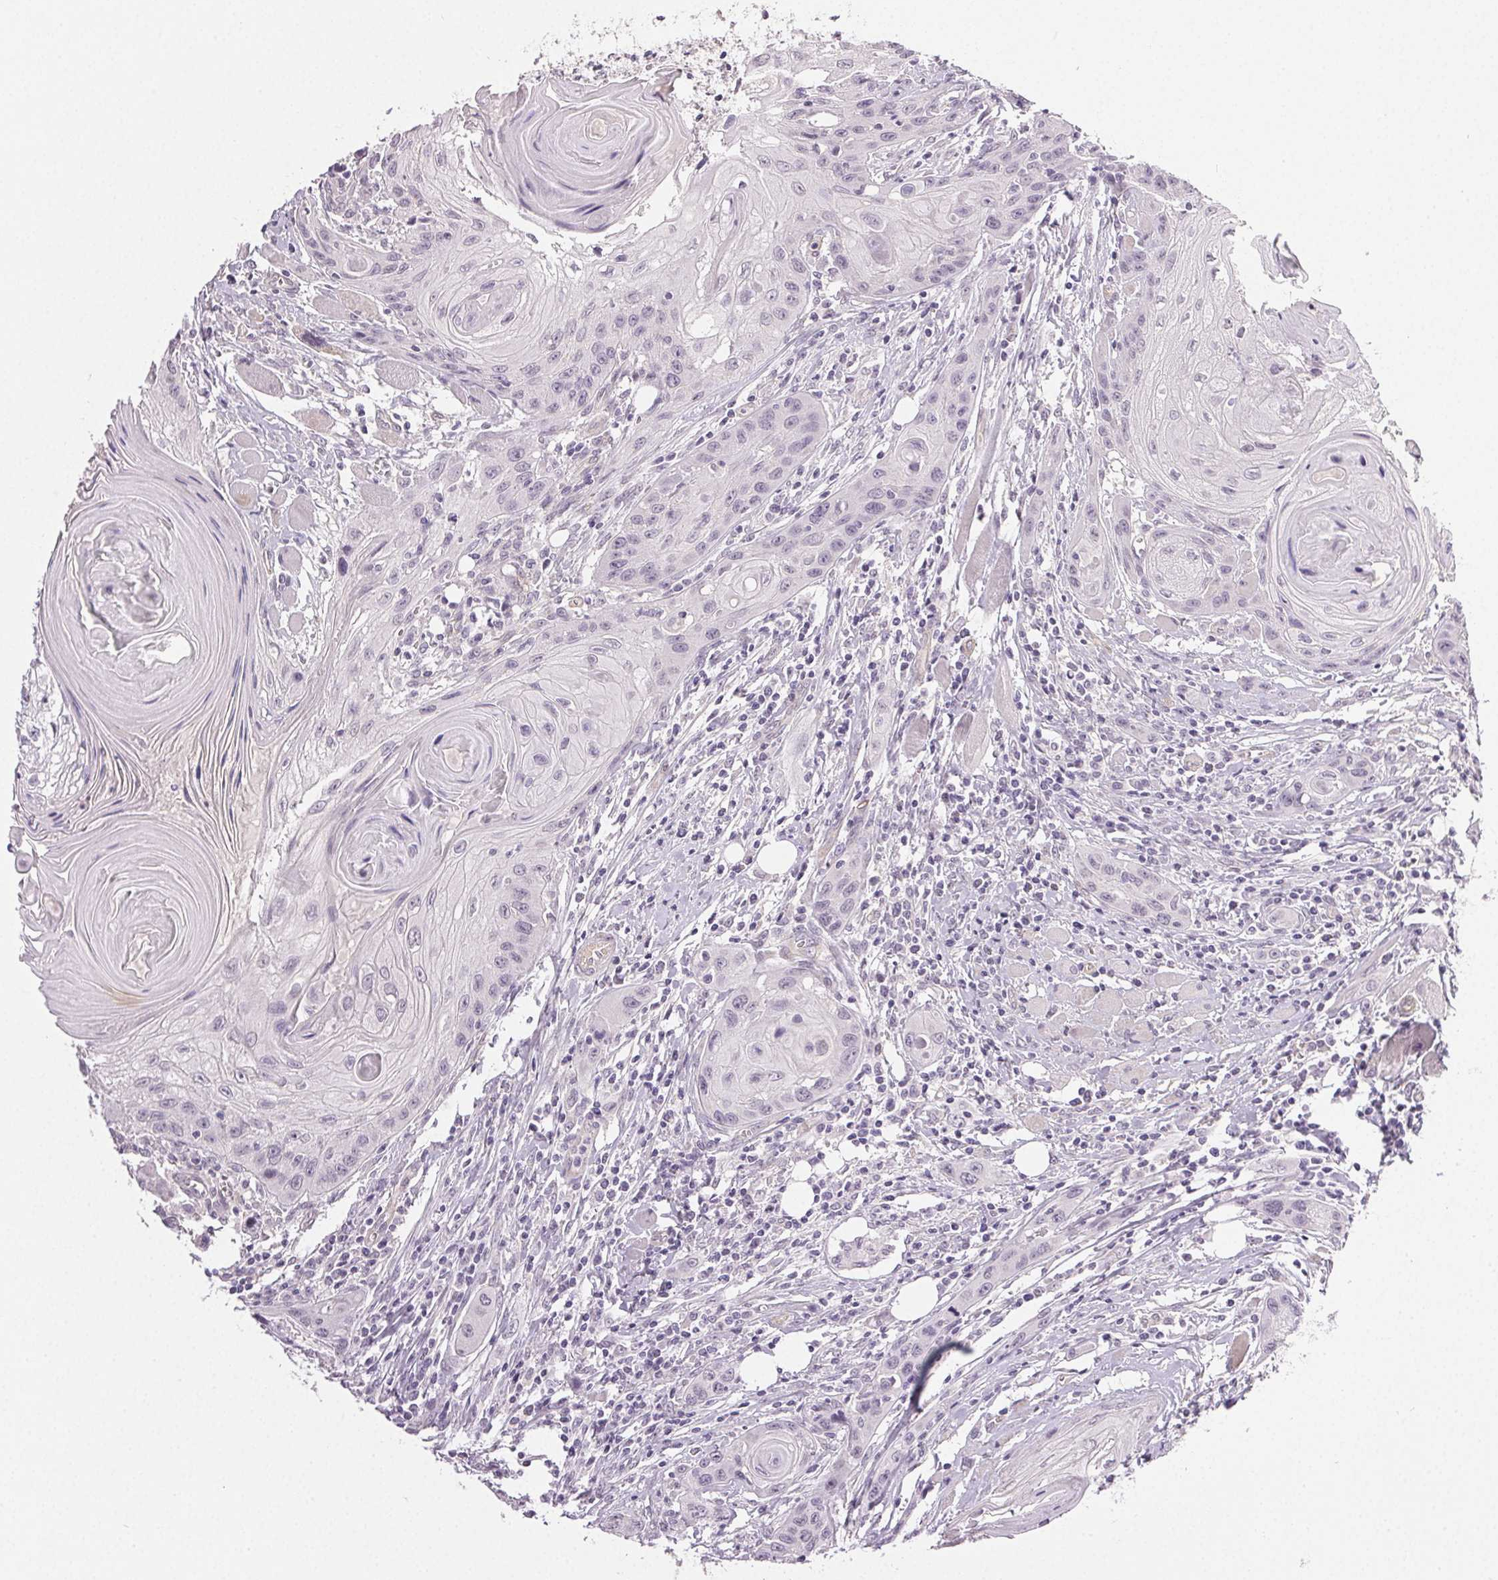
{"staining": {"intensity": "negative", "quantity": "none", "location": "none"}, "tissue": "head and neck cancer", "cell_type": "Tumor cells", "image_type": "cancer", "snomed": [{"axis": "morphology", "description": "Squamous cell carcinoma, NOS"}, {"axis": "topography", "description": "Oral tissue"}, {"axis": "topography", "description": "Head-Neck"}], "caption": "High power microscopy micrograph of an immunohistochemistry photomicrograph of squamous cell carcinoma (head and neck), revealing no significant staining in tumor cells. (Immunohistochemistry, brightfield microscopy, high magnification).", "gene": "PLCB1", "patient": {"sex": "male", "age": 58}}